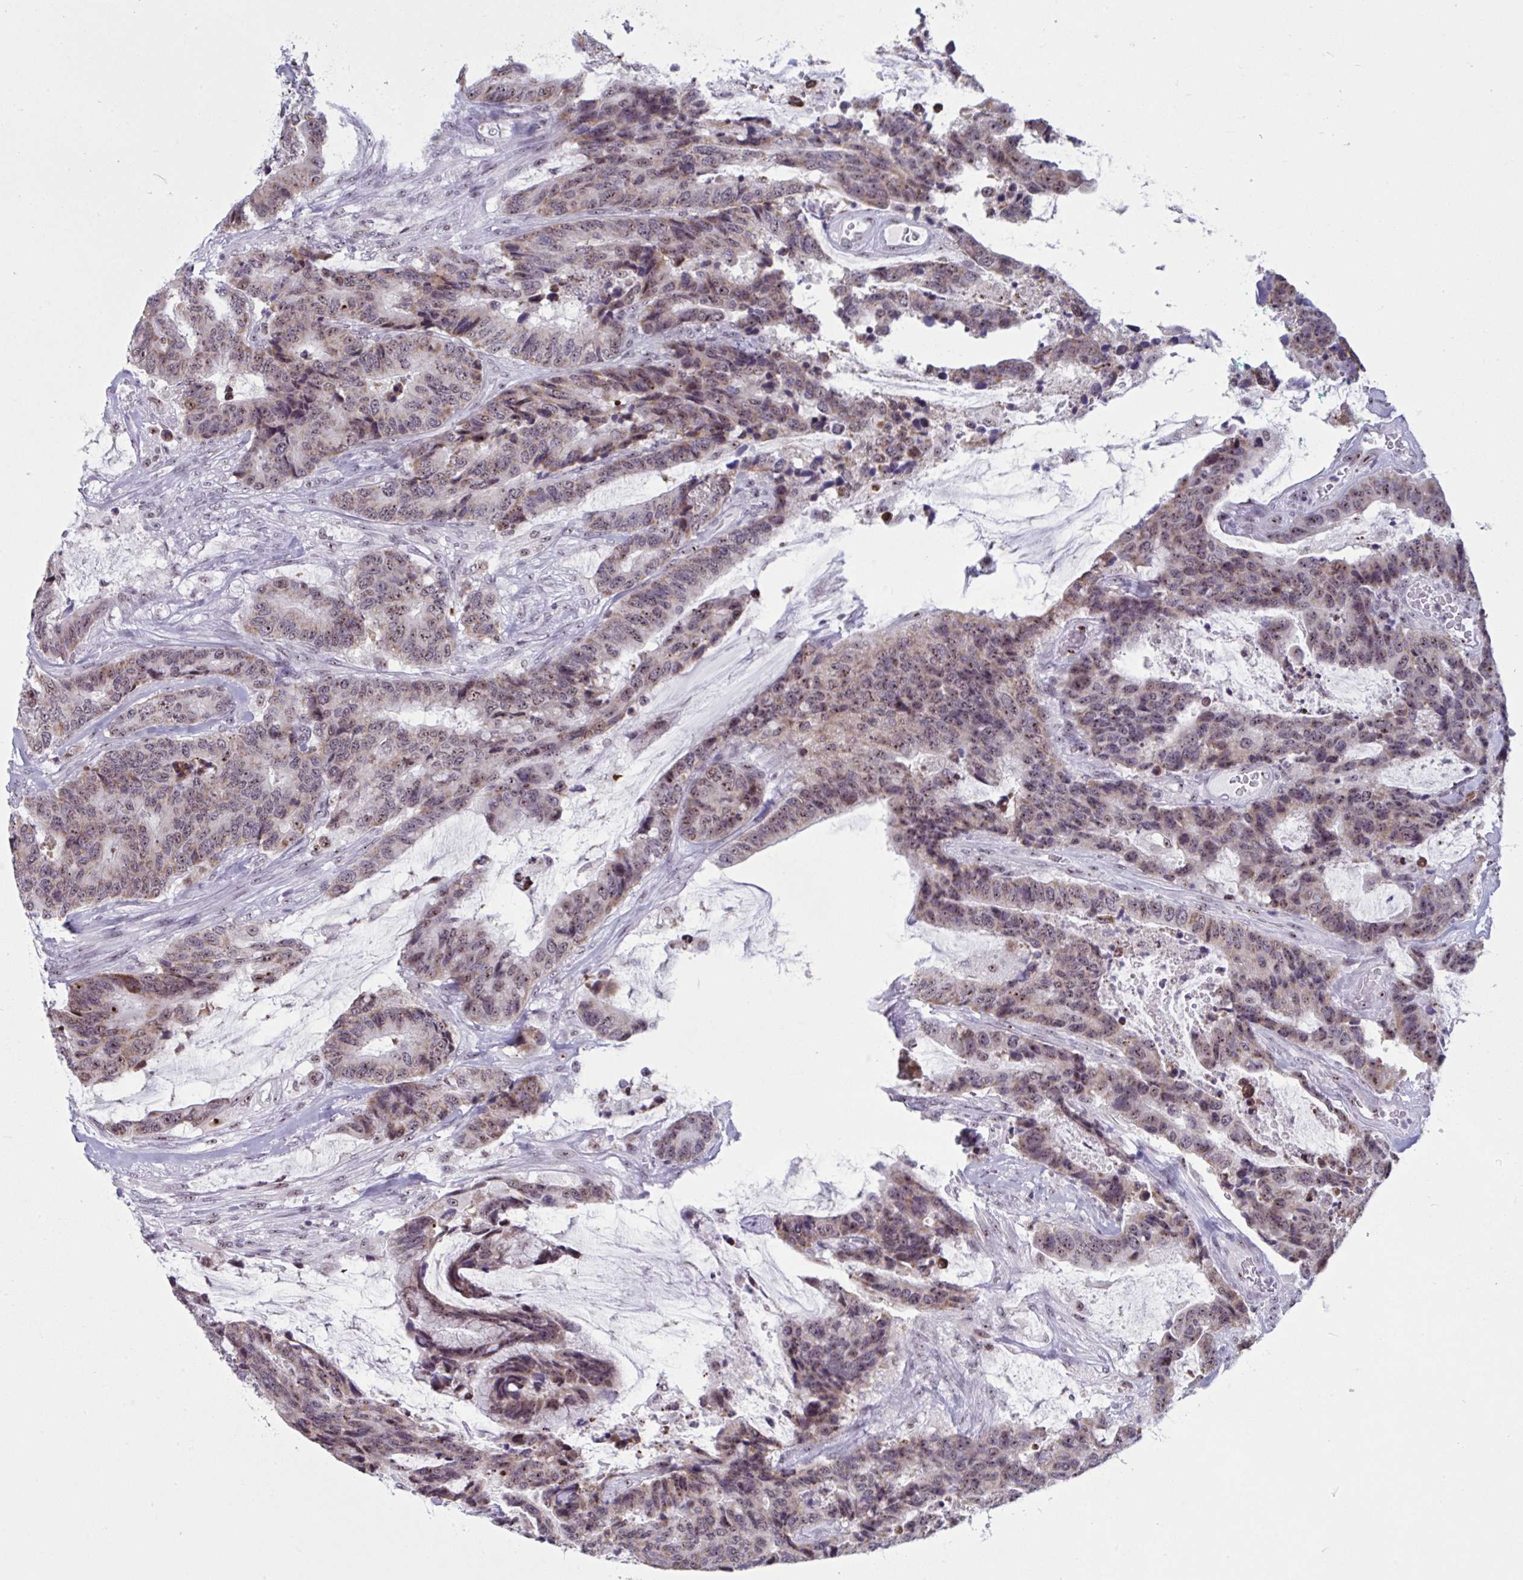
{"staining": {"intensity": "weak", "quantity": ">75%", "location": "nuclear"}, "tissue": "colorectal cancer", "cell_type": "Tumor cells", "image_type": "cancer", "snomed": [{"axis": "morphology", "description": "Adenocarcinoma, NOS"}, {"axis": "topography", "description": "Rectum"}], "caption": "Colorectal adenocarcinoma was stained to show a protein in brown. There is low levels of weak nuclear expression in approximately >75% of tumor cells.", "gene": "TGM6", "patient": {"sex": "female", "age": 59}}